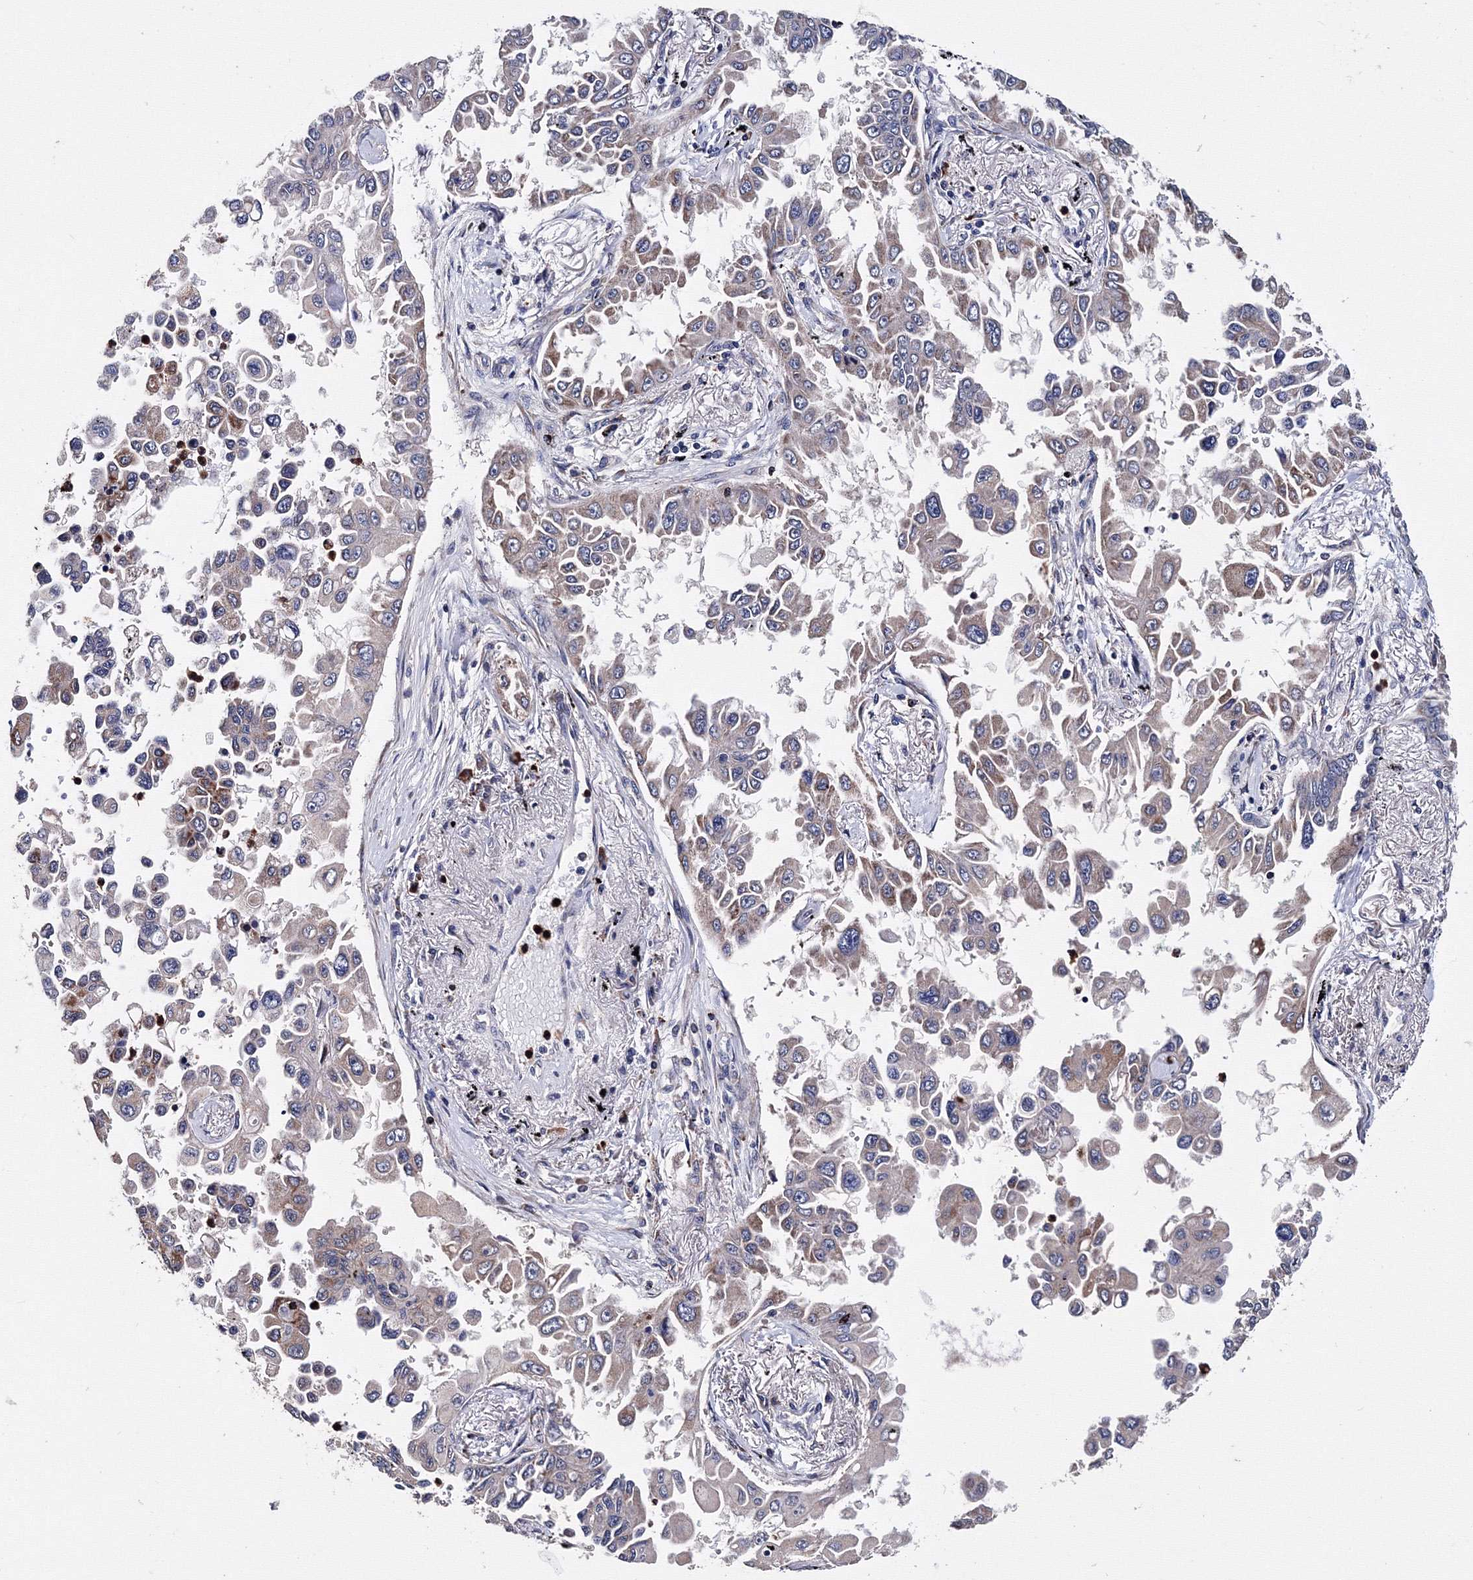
{"staining": {"intensity": "weak", "quantity": ">75%", "location": "cytoplasmic/membranous"}, "tissue": "lung cancer", "cell_type": "Tumor cells", "image_type": "cancer", "snomed": [{"axis": "morphology", "description": "Adenocarcinoma, NOS"}, {"axis": "topography", "description": "Lung"}], "caption": "Brown immunohistochemical staining in lung adenocarcinoma reveals weak cytoplasmic/membranous expression in approximately >75% of tumor cells.", "gene": "PHYKPL", "patient": {"sex": "female", "age": 67}}